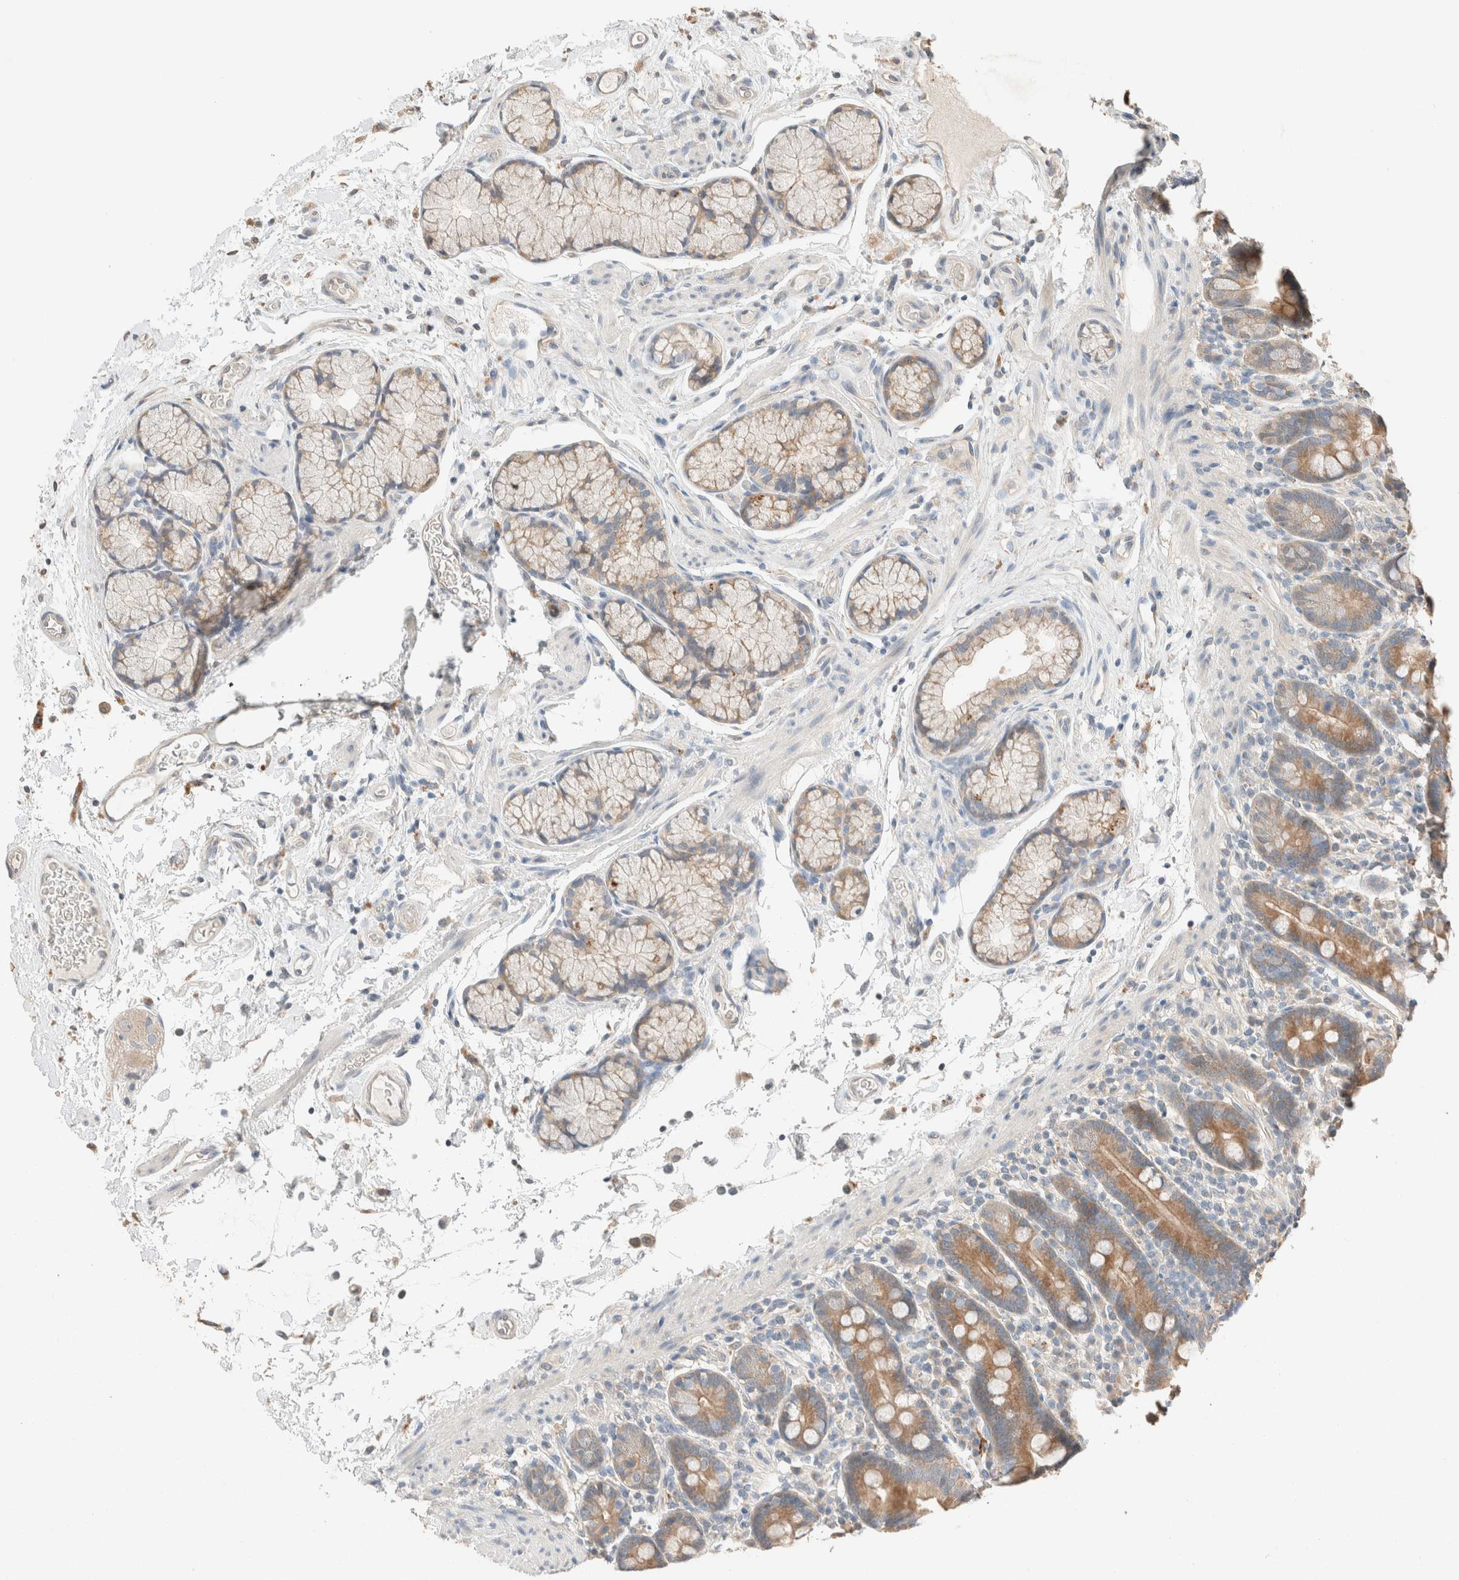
{"staining": {"intensity": "moderate", "quantity": ">75%", "location": "cytoplasmic/membranous"}, "tissue": "duodenum", "cell_type": "Glandular cells", "image_type": "normal", "snomed": [{"axis": "morphology", "description": "Normal tissue, NOS"}, {"axis": "topography", "description": "Small intestine, NOS"}], "caption": "Immunohistochemistry (IHC) (DAB) staining of benign duodenum shows moderate cytoplasmic/membranous protein staining in about >75% of glandular cells. Using DAB (3,3'-diaminobenzidine) (brown) and hematoxylin (blue) stains, captured at high magnification using brightfield microscopy.", "gene": "TUBD1", "patient": {"sex": "female", "age": 71}}